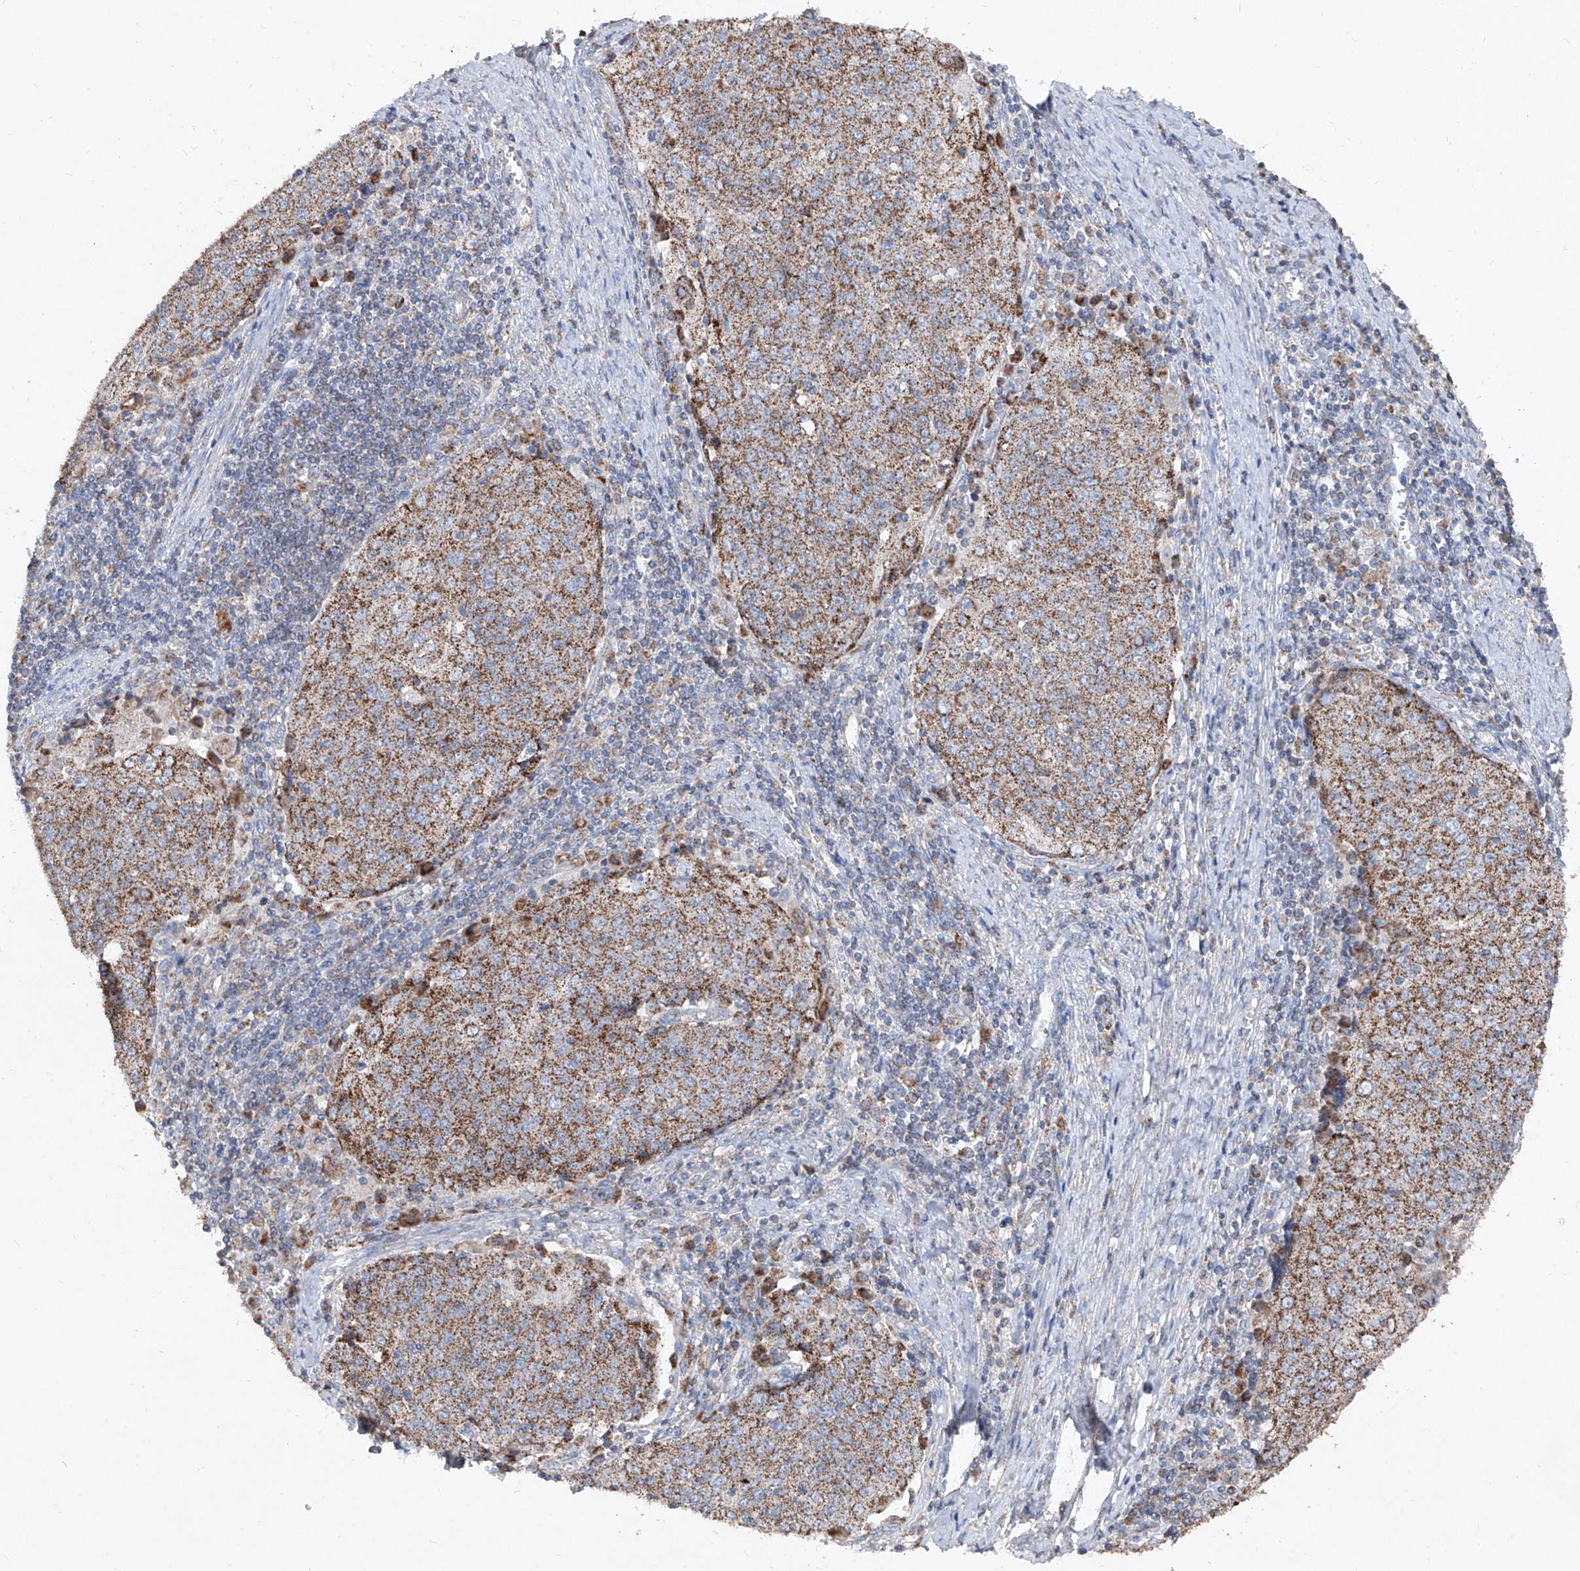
{"staining": {"intensity": "moderate", "quantity": ">75%", "location": "cytoplasmic/membranous"}, "tissue": "cervical cancer", "cell_type": "Tumor cells", "image_type": "cancer", "snomed": [{"axis": "morphology", "description": "Squamous cell carcinoma, NOS"}, {"axis": "topography", "description": "Cervix"}], "caption": "A histopathology image showing moderate cytoplasmic/membranous expression in approximately >75% of tumor cells in cervical cancer (squamous cell carcinoma), as visualized by brown immunohistochemical staining.", "gene": "ABCD3", "patient": {"sex": "female", "age": 48}}